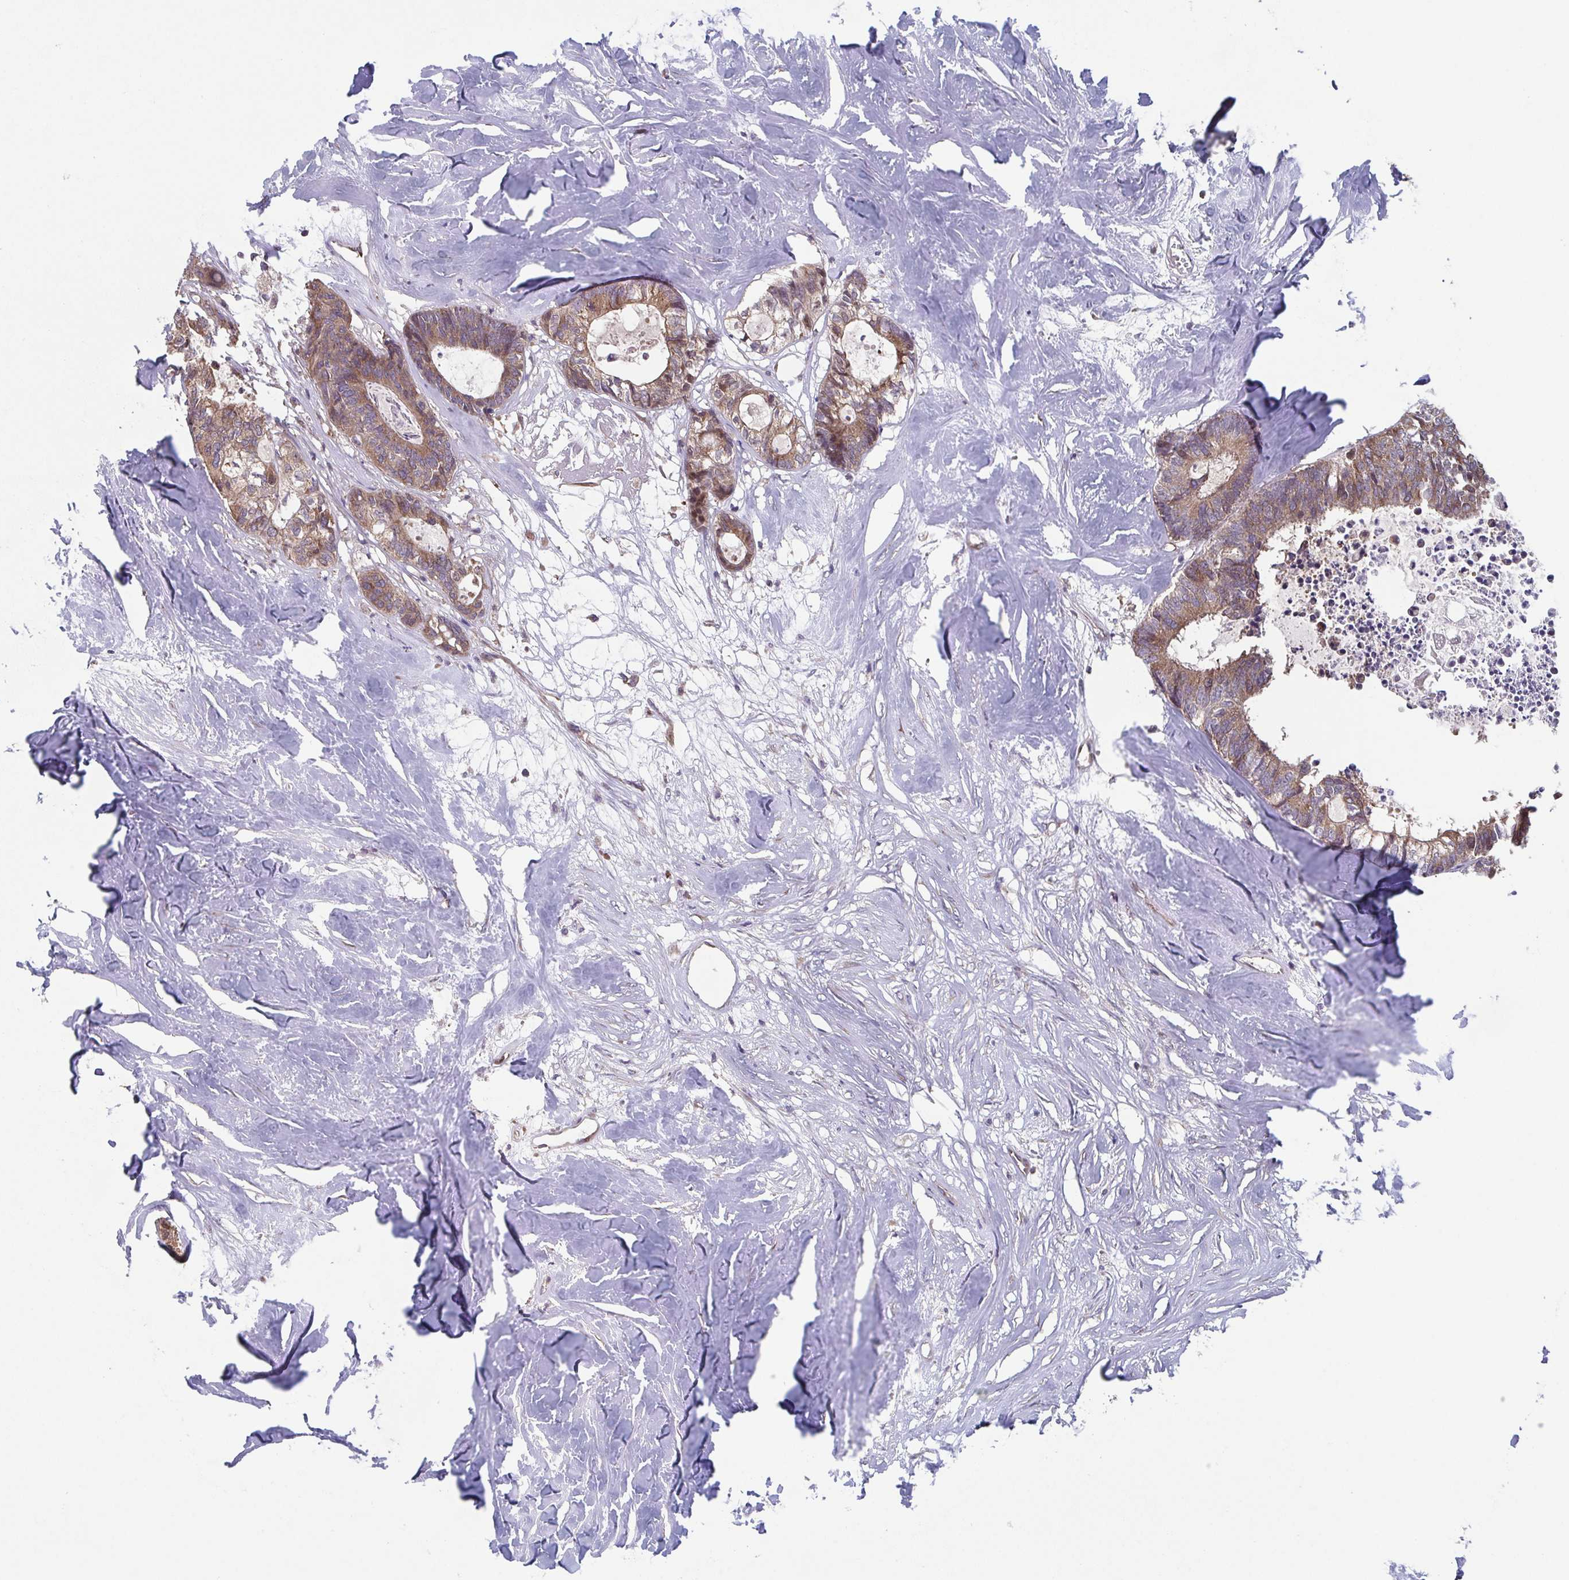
{"staining": {"intensity": "moderate", "quantity": ">75%", "location": "cytoplasmic/membranous"}, "tissue": "colorectal cancer", "cell_type": "Tumor cells", "image_type": "cancer", "snomed": [{"axis": "morphology", "description": "Adenocarcinoma, NOS"}, {"axis": "topography", "description": "Colon"}, {"axis": "topography", "description": "Rectum"}], "caption": "Colorectal cancer (adenocarcinoma) stained with DAB (3,3'-diaminobenzidine) IHC demonstrates medium levels of moderate cytoplasmic/membranous staining in about >75% of tumor cells.", "gene": "COPB1", "patient": {"sex": "male", "age": 57}}